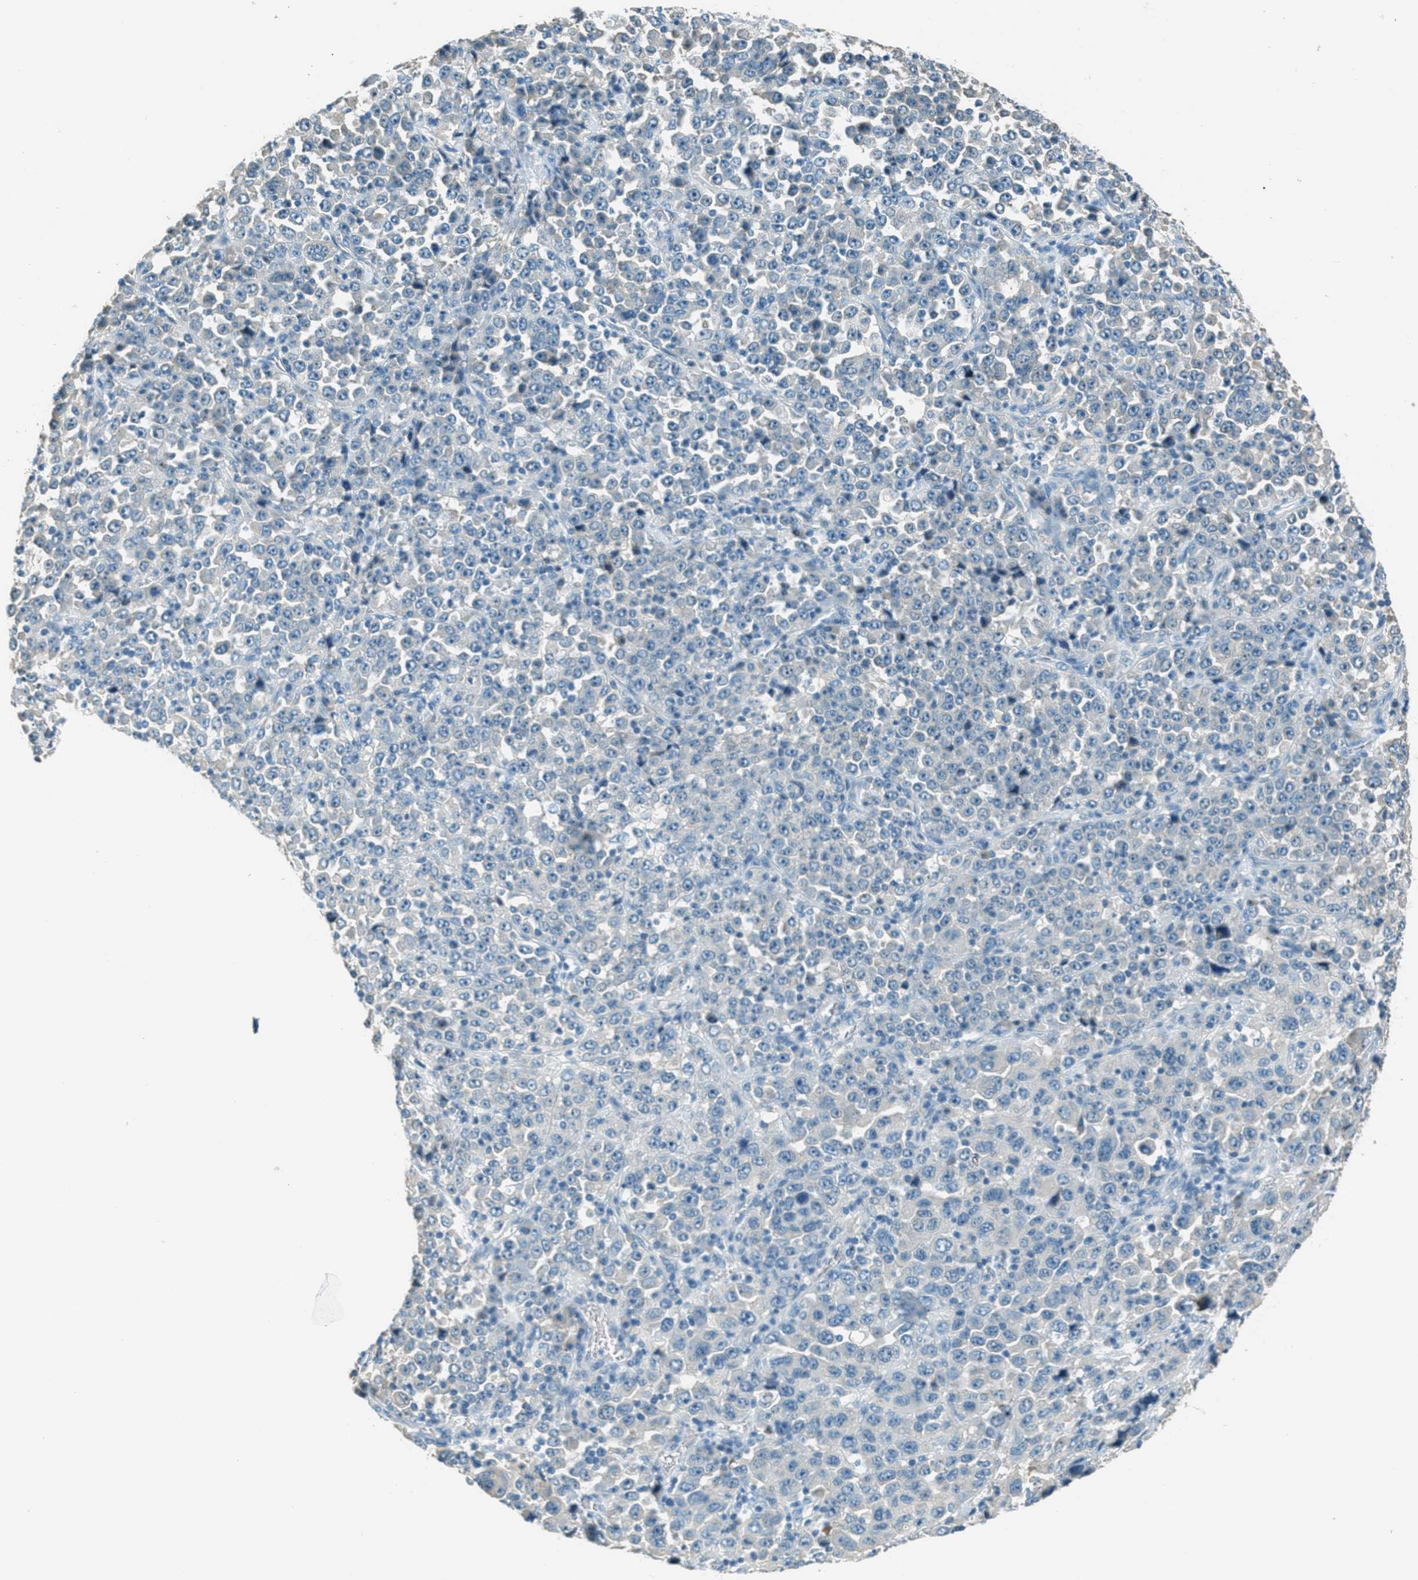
{"staining": {"intensity": "negative", "quantity": "none", "location": "none"}, "tissue": "stomach cancer", "cell_type": "Tumor cells", "image_type": "cancer", "snomed": [{"axis": "morphology", "description": "Normal tissue, NOS"}, {"axis": "morphology", "description": "Adenocarcinoma, NOS"}, {"axis": "topography", "description": "Stomach, upper"}, {"axis": "topography", "description": "Stomach"}], "caption": "This is an immunohistochemistry micrograph of human stomach cancer (adenocarcinoma). There is no positivity in tumor cells.", "gene": "MSLN", "patient": {"sex": "male", "age": 59}}